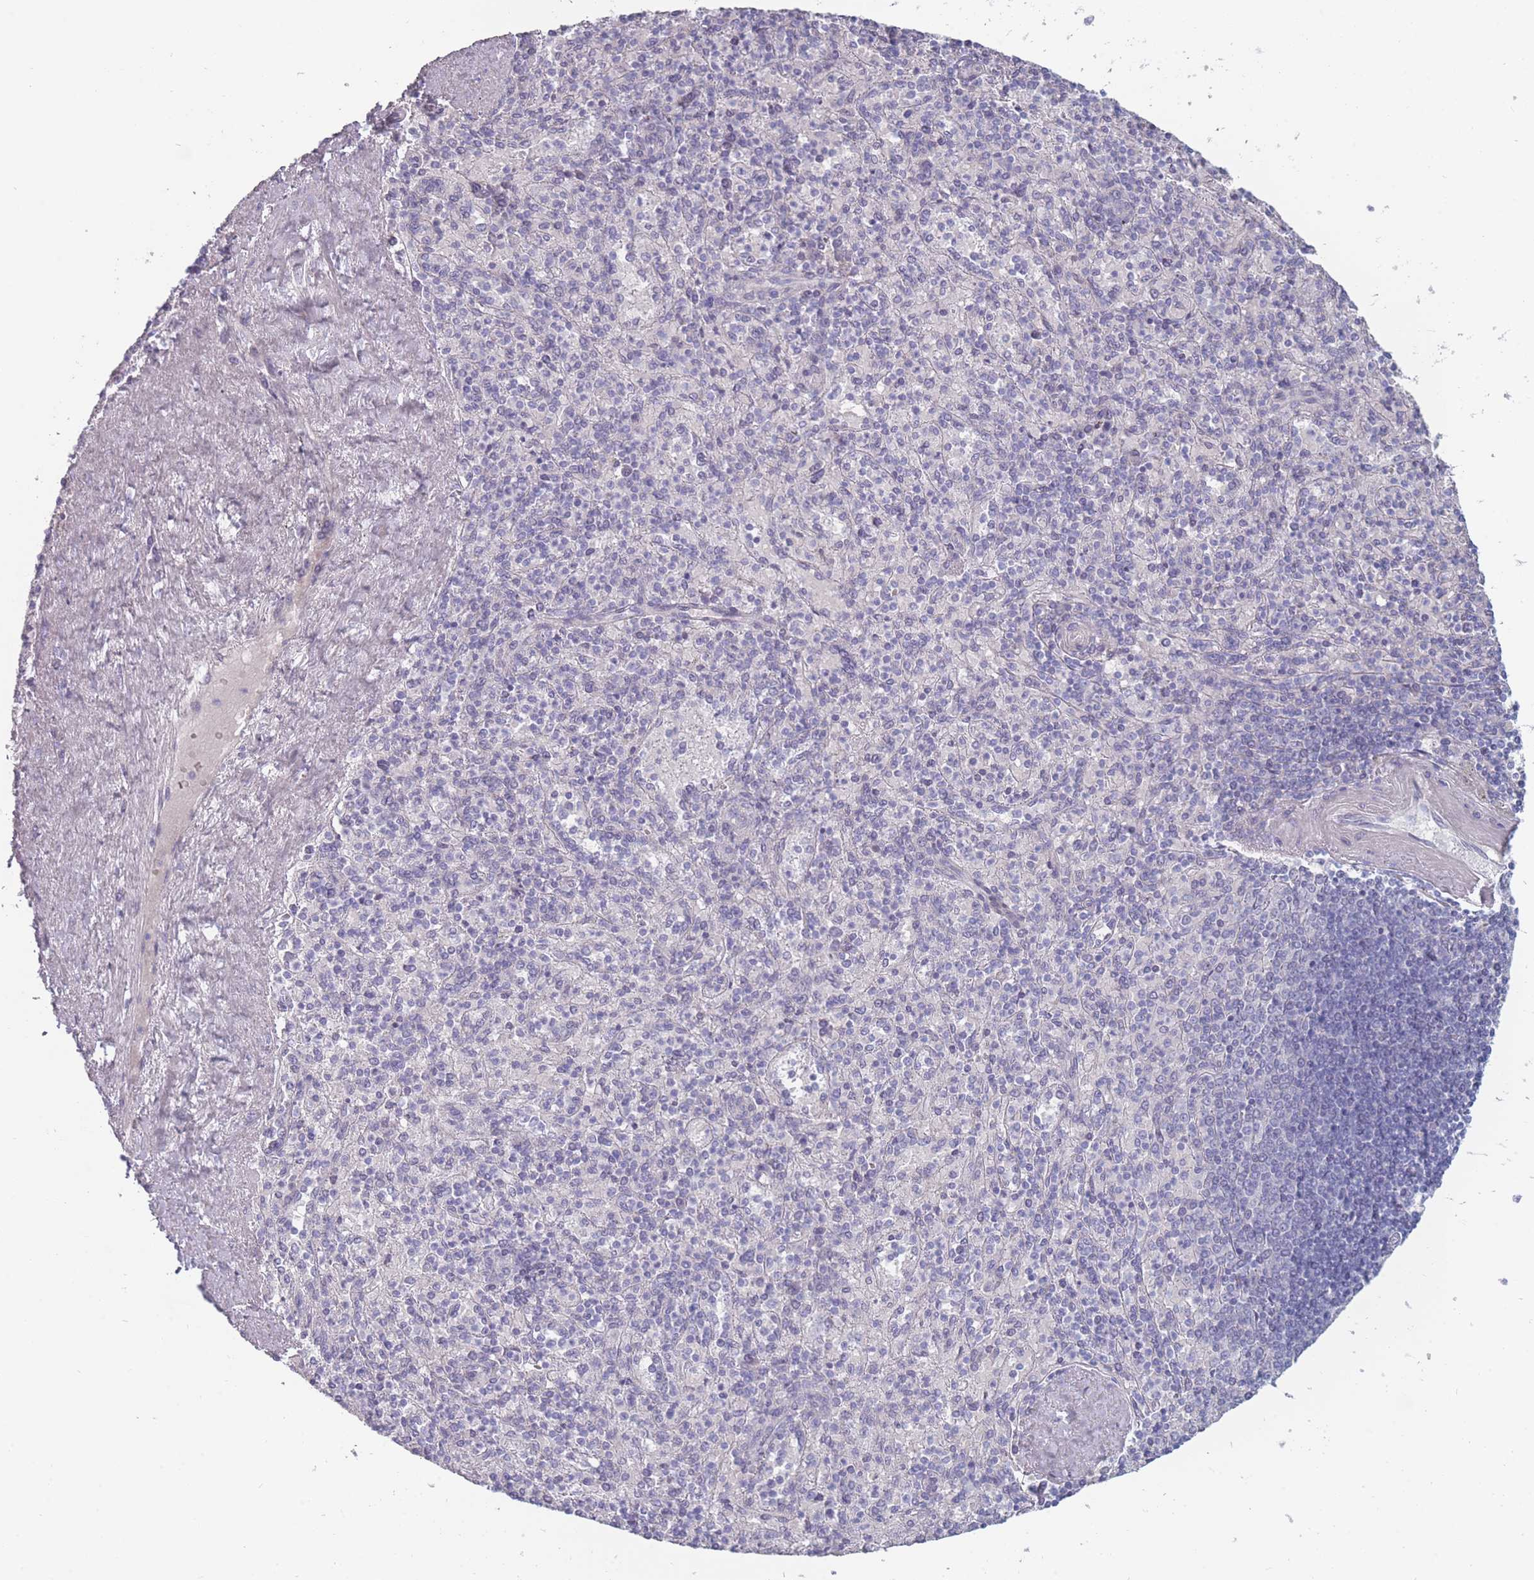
{"staining": {"intensity": "negative", "quantity": "none", "location": "none"}, "tissue": "spleen", "cell_type": "Cells in red pulp", "image_type": "normal", "snomed": [{"axis": "morphology", "description": "Normal tissue, NOS"}, {"axis": "topography", "description": "Spleen"}], "caption": "Image shows no protein positivity in cells in red pulp of unremarkable spleen.", "gene": "ROS1", "patient": {"sex": "male", "age": 82}}